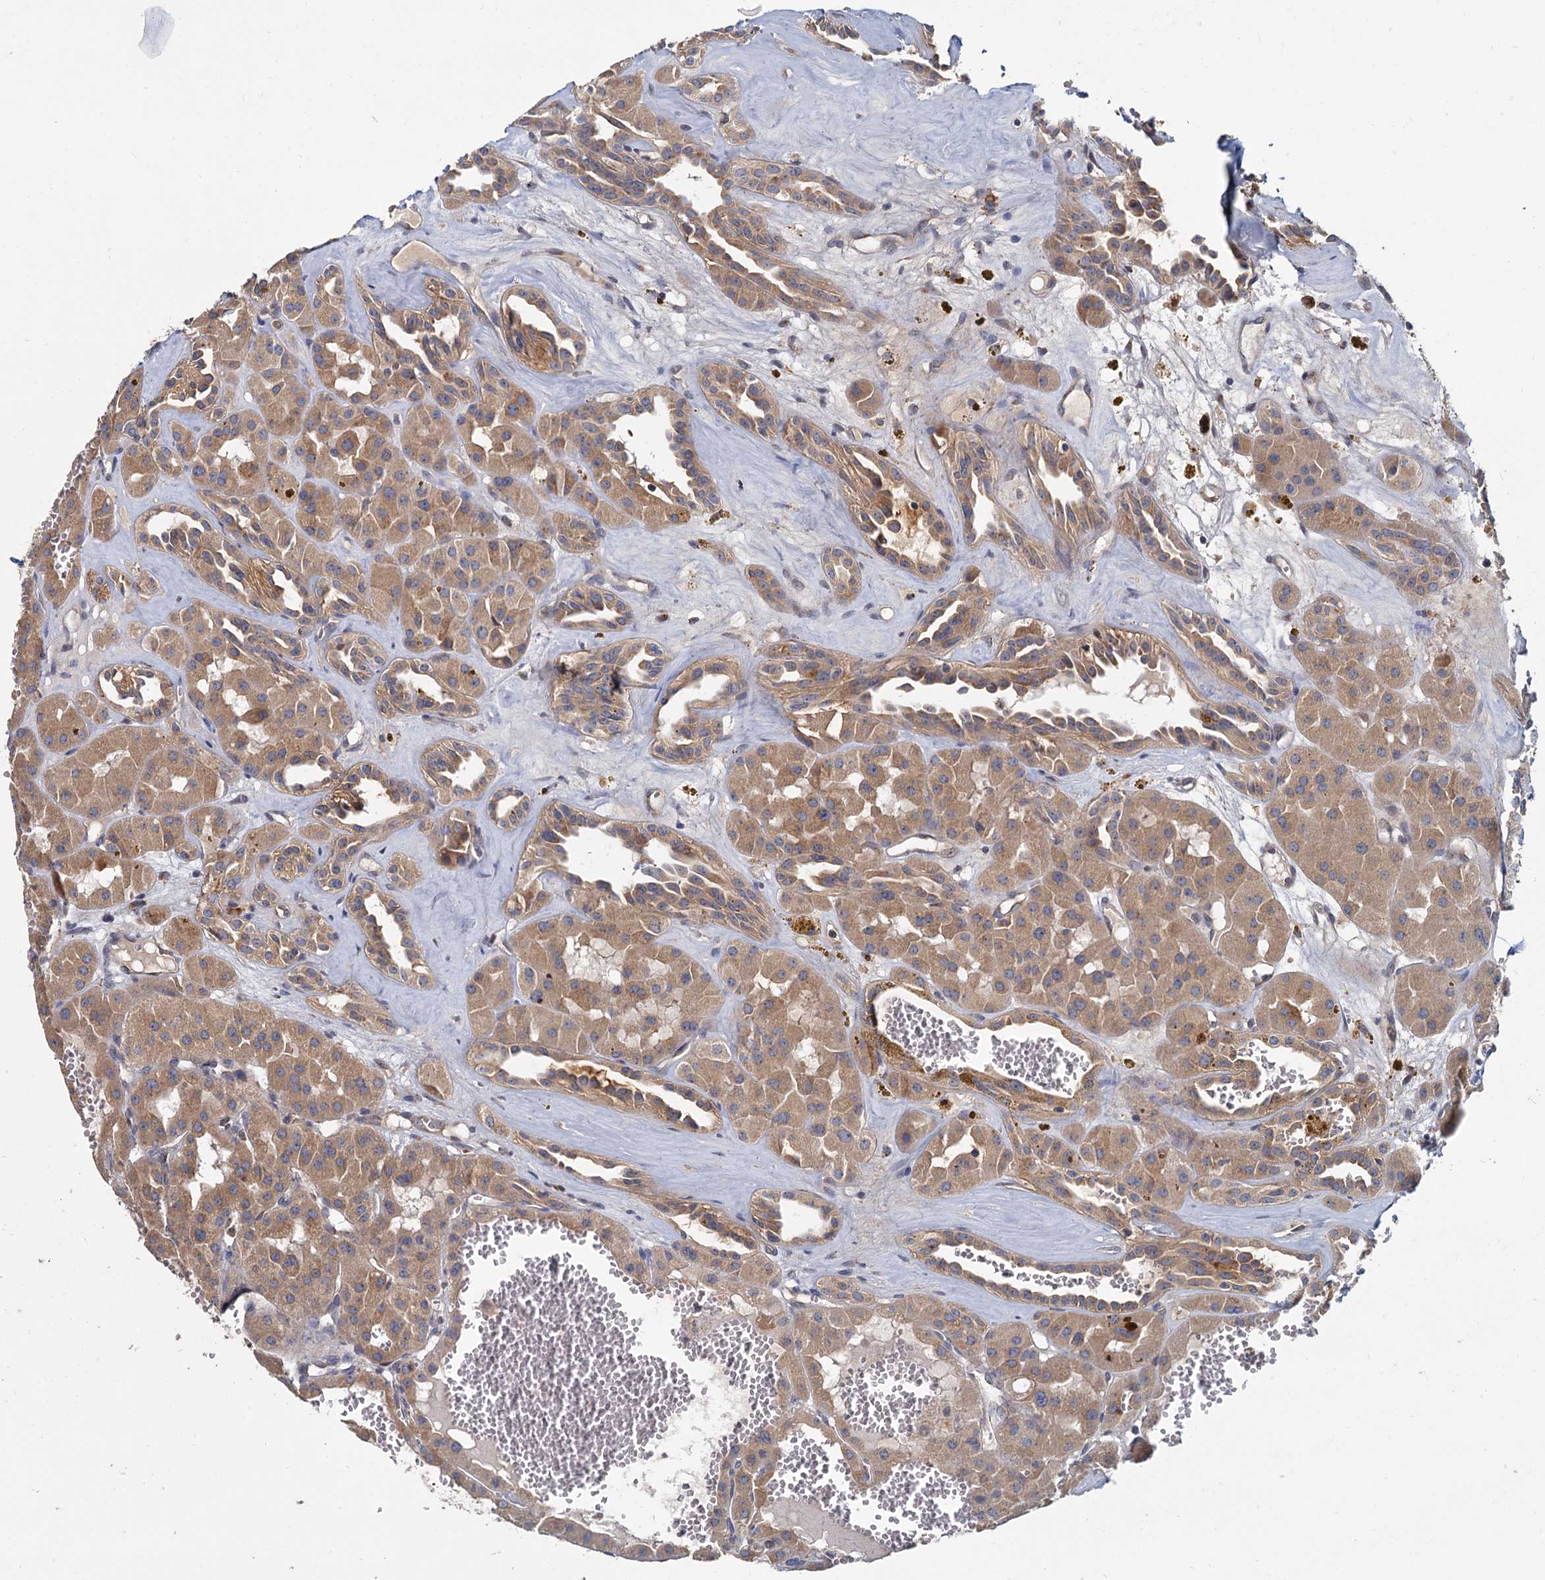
{"staining": {"intensity": "moderate", "quantity": ">75%", "location": "cytoplasmic/membranous"}, "tissue": "renal cancer", "cell_type": "Tumor cells", "image_type": "cancer", "snomed": [{"axis": "morphology", "description": "Carcinoma, NOS"}, {"axis": "topography", "description": "Kidney"}], "caption": "Immunohistochemistry (IHC) image of neoplastic tissue: human renal cancer (carcinoma) stained using IHC shows medium levels of moderate protein expression localized specifically in the cytoplasmic/membranous of tumor cells, appearing as a cytoplasmic/membranous brown color.", "gene": "LRRC51", "patient": {"sex": "female", "age": 75}}